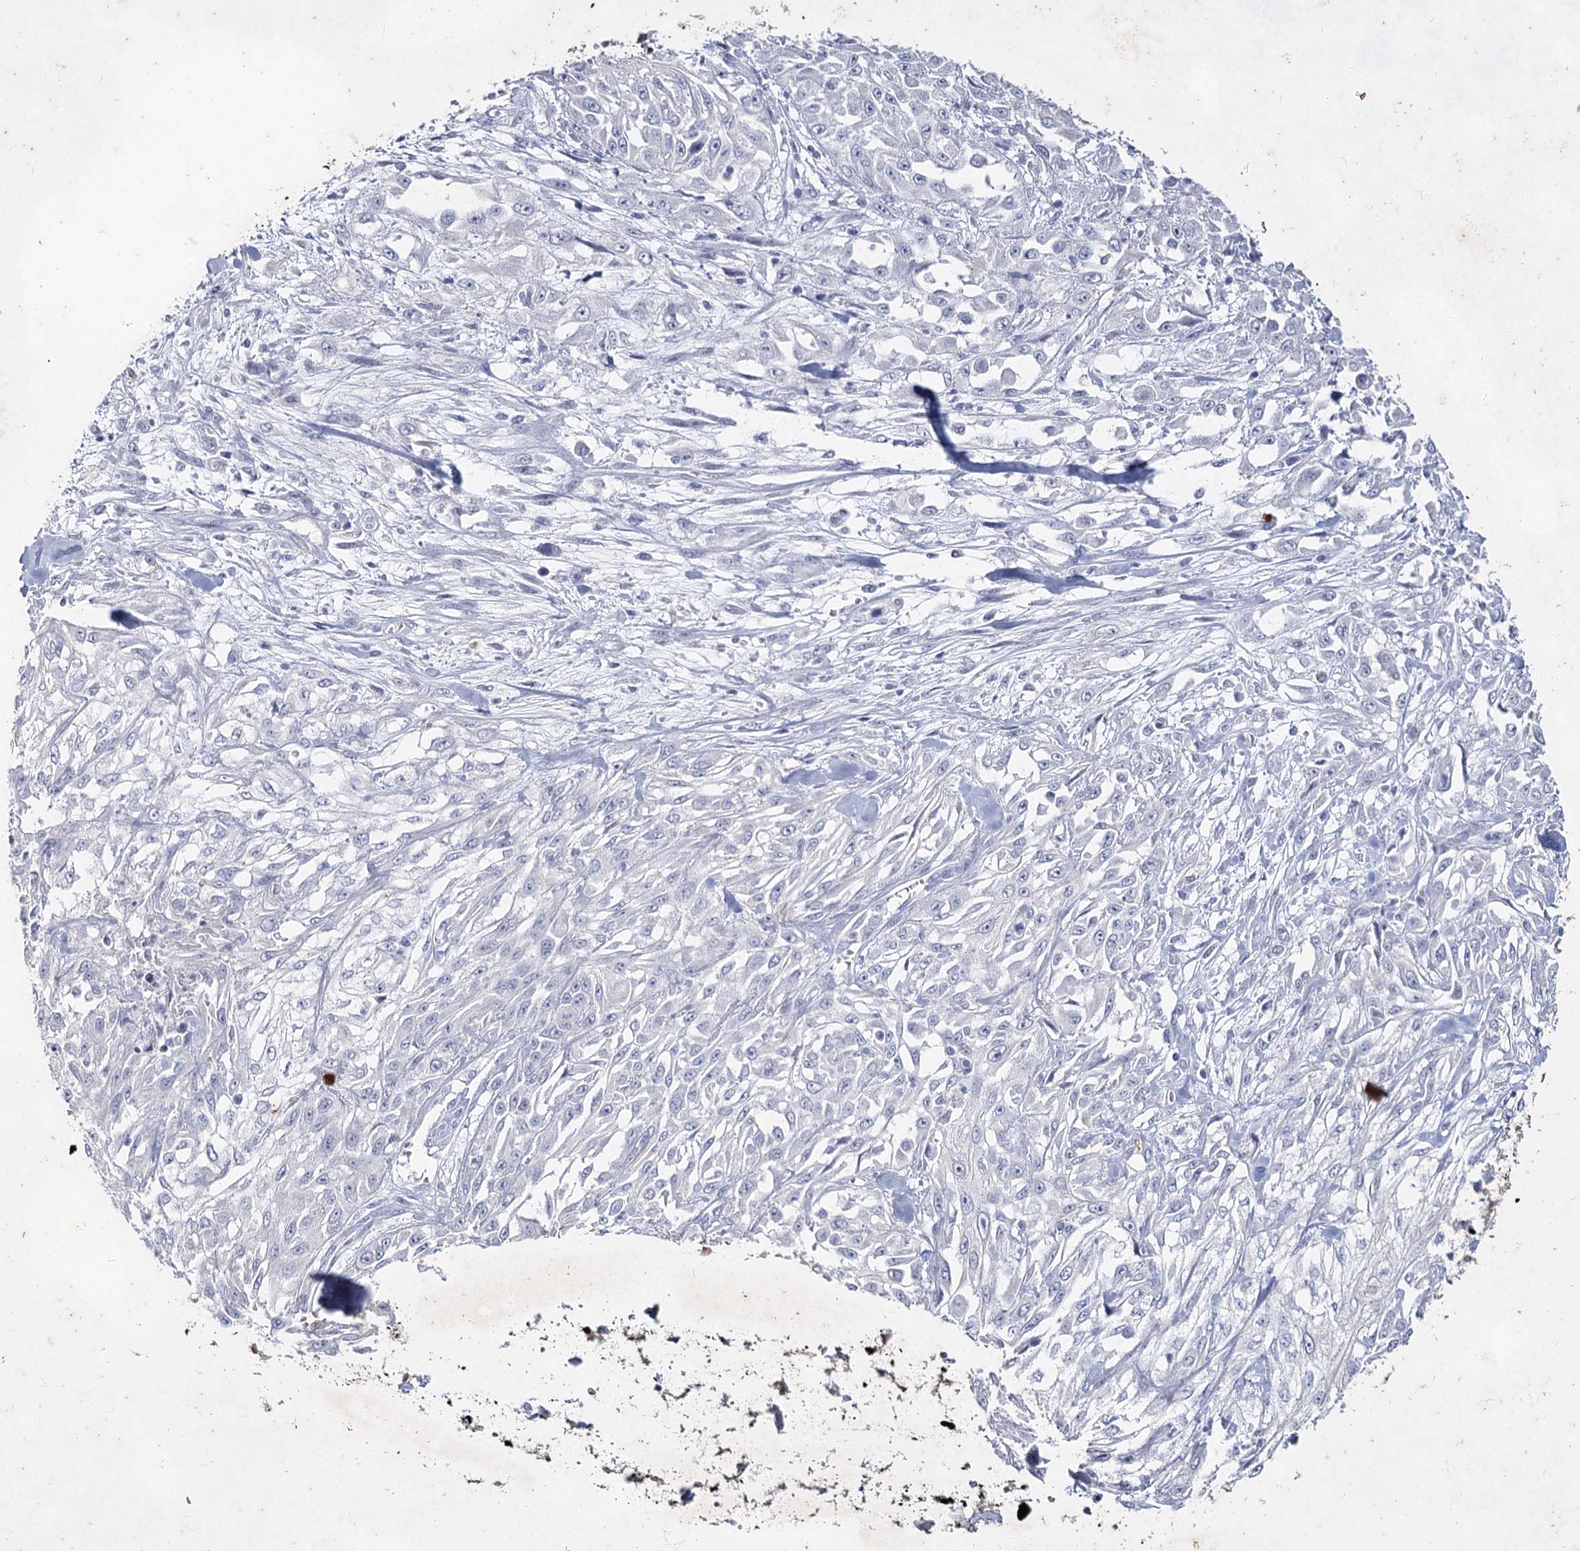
{"staining": {"intensity": "negative", "quantity": "none", "location": "none"}, "tissue": "skin cancer", "cell_type": "Tumor cells", "image_type": "cancer", "snomed": [{"axis": "morphology", "description": "Squamous cell carcinoma, NOS"}, {"axis": "morphology", "description": "Squamous cell carcinoma, metastatic, NOS"}, {"axis": "topography", "description": "Skin"}, {"axis": "topography", "description": "Lymph node"}], "caption": "Photomicrograph shows no protein staining in tumor cells of skin metastatic squamous cell carcinoma tissue.", "gene": "CCDC73", "patient": {"sex": "male", "age": 75}}